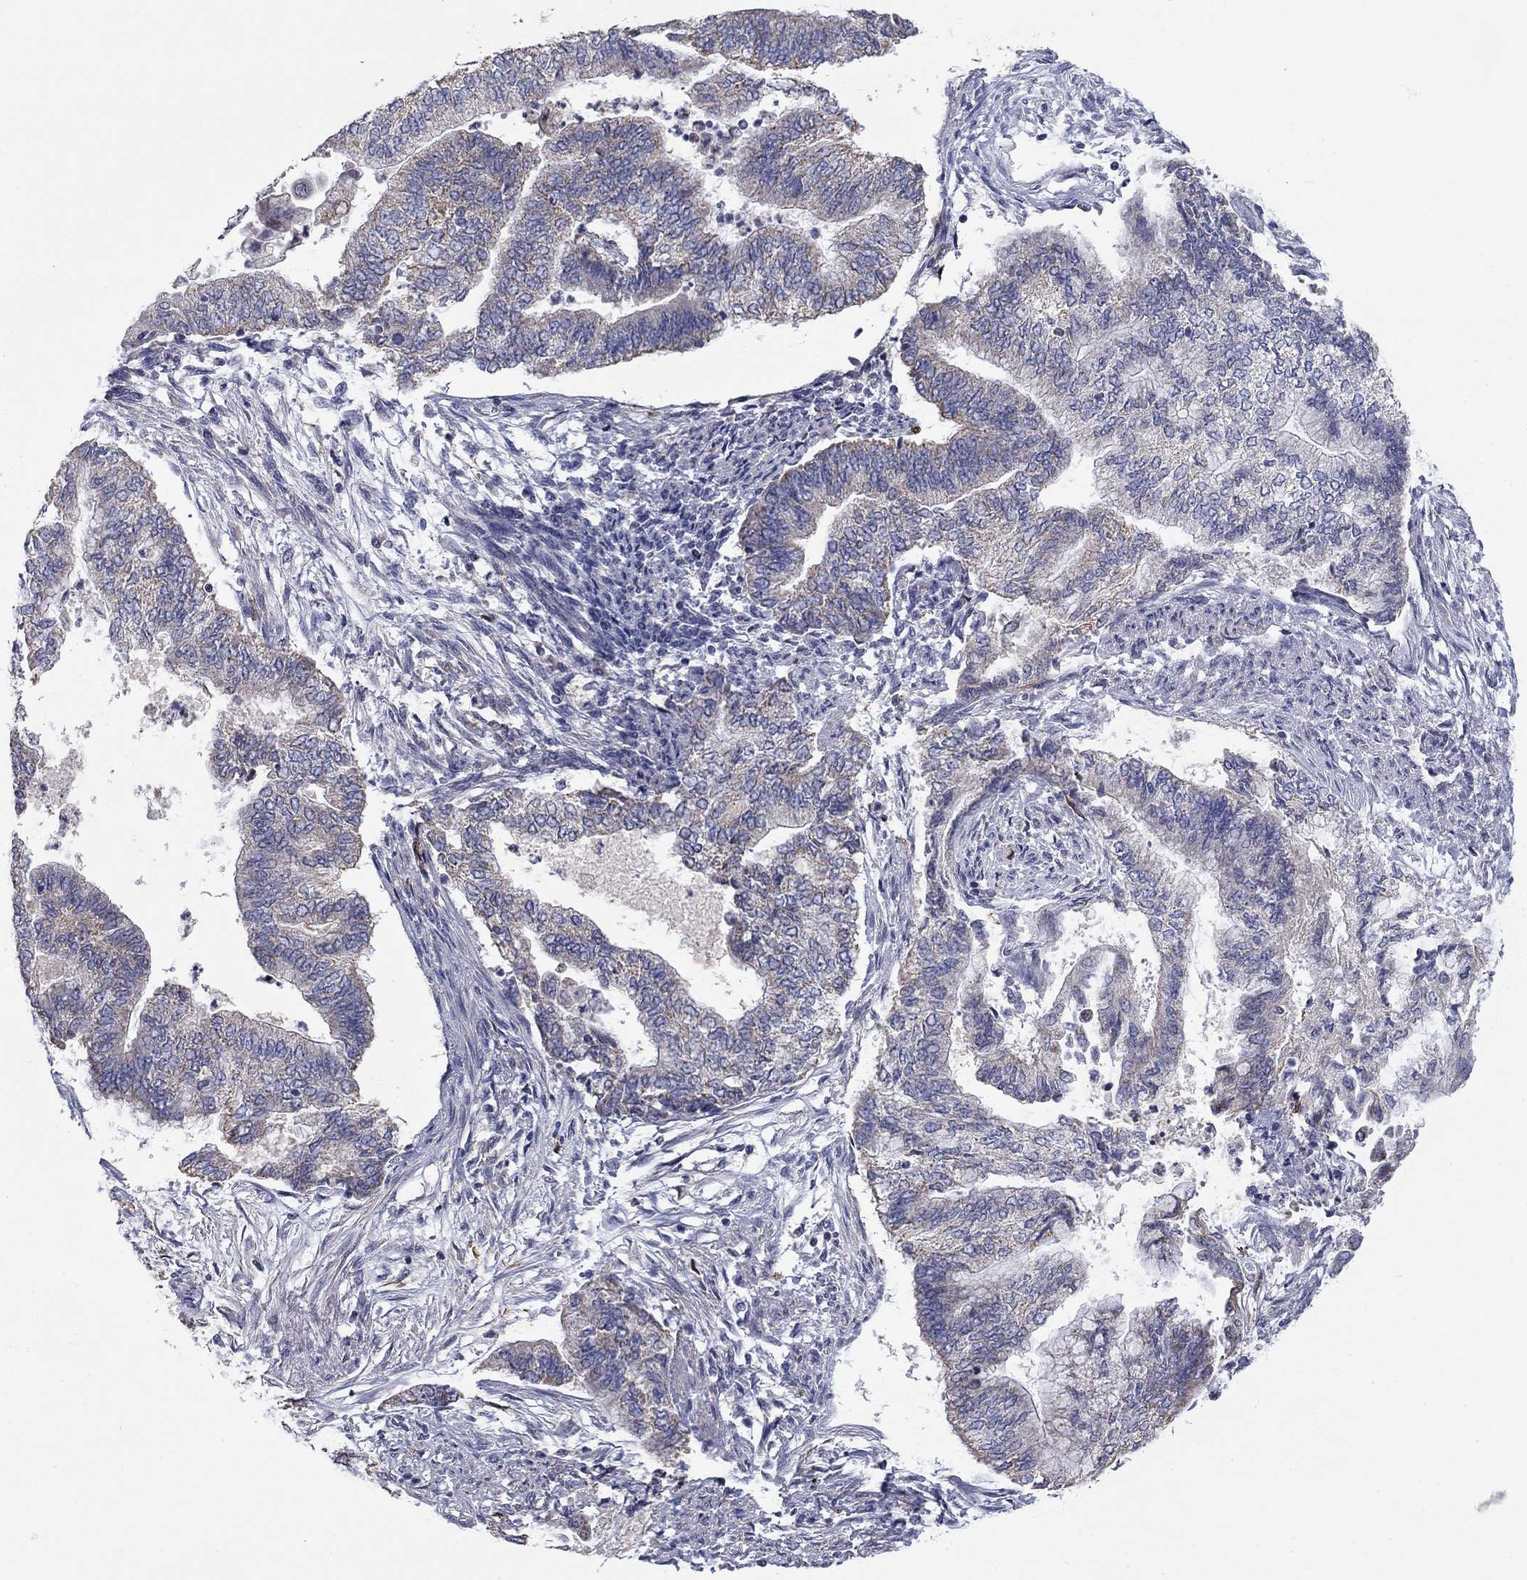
{"staining": {"intensity": "negative", "quantity": "none", "location": "none"}, "tissue": "endometrial cancer", "cell_type": "Tumor cells", "image_type": "cancer", "snomed": [{"axis": "morphology", "description": "Adenocarcinoma, NOS"}, {"axis": "topography", "description": "Endometrium"}], "caption": "Immunohistochemical staining of human adenocarcinoma (endometrial) displays no significant staining in tumor cells. The staining was performed using DAB (3,3'-diaminobenzidine) to visualize the protein expression in brown, while the nuclei were stained in blue with hematoxylin (Magnification: 20x).", "gene": "FRK", "patient": {"sex": "female", "age": 65}}